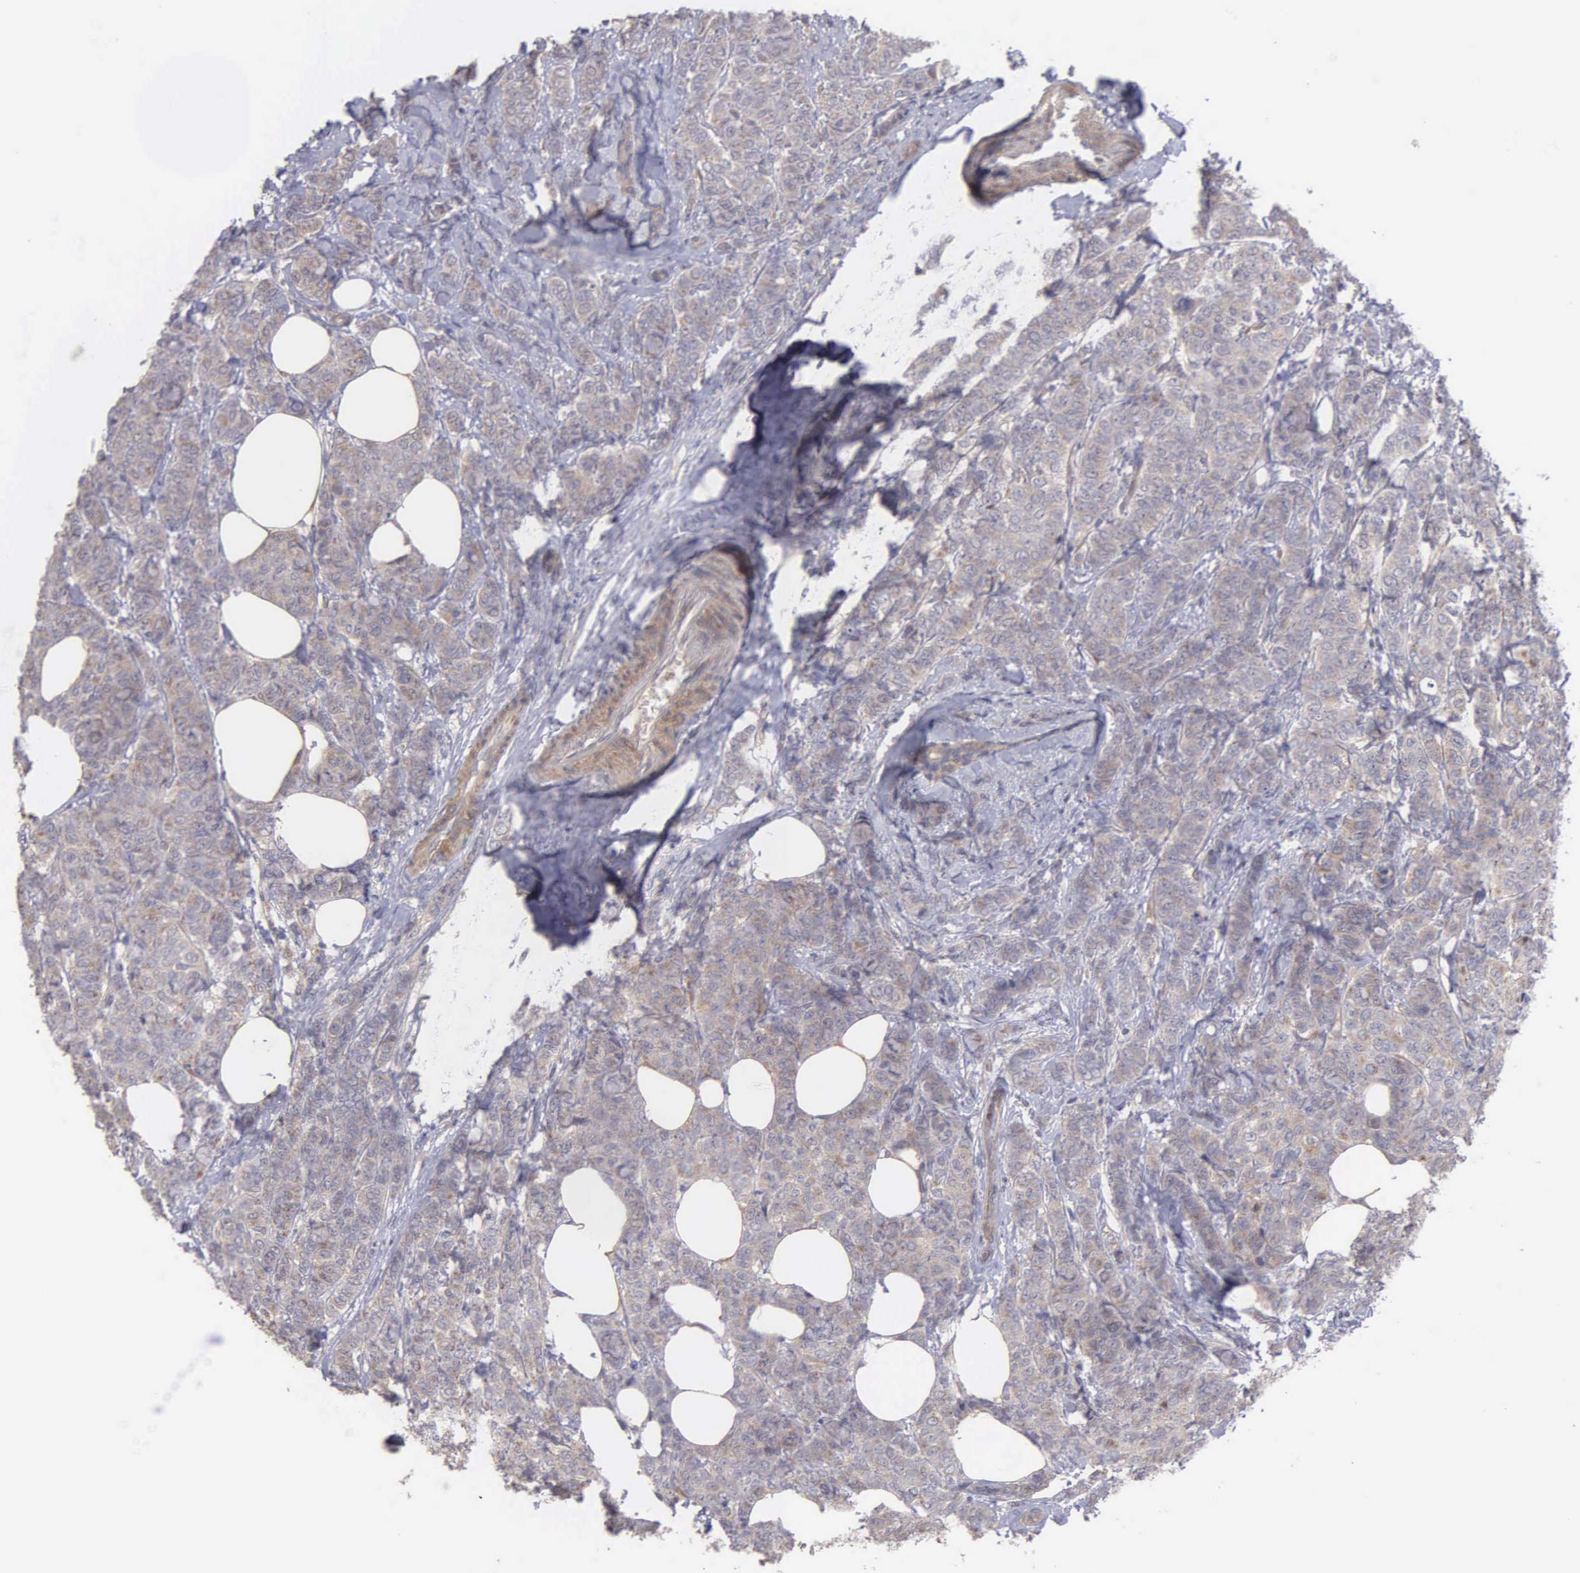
{"staining": {"intensity": "weak", "quantity": ">75%", "location": "cytoplasmic/membranous"}, "tissue": "breast cancer", "cell_type": "Tumor cells", "image_type": "cancer", "snomed": [{"axis": "morphology", "description": "Lobular carcinoma"}, {"axis": "topography", "description": "Breast"}], "caption": "High-magnification brightfield microscopy of lobular carcinoma (breast) stained with DAB (3,3'-diaminobenzidine) (brown) and counterstained with hematoxylin (blue). tumor cells exhibit weak cytoplasmic/membranous staining is present in approximately>75% of cells.", "gene": "RTL10", "patient": {"sex": "female", "age": 60}}